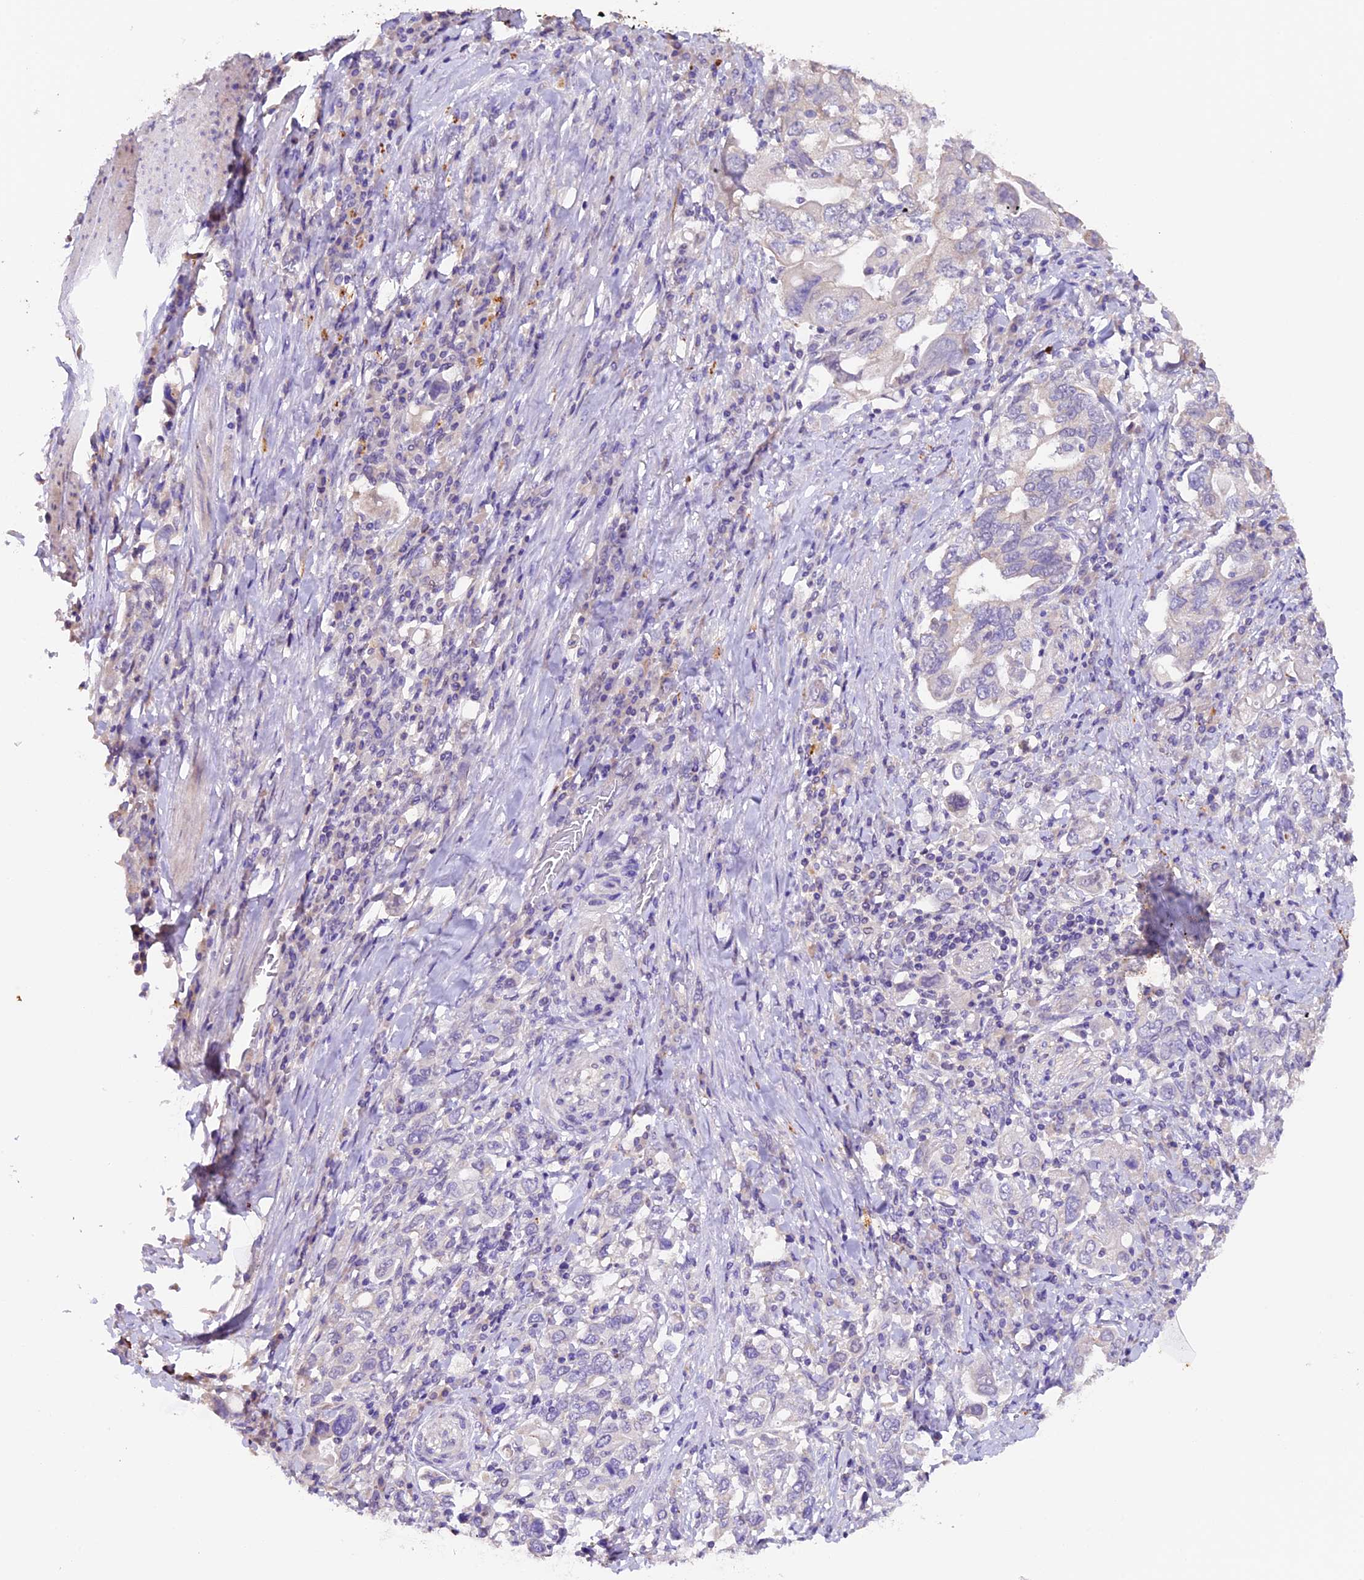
{"staining": {"intensity": "negative", "quantity": "none", "location": "none"}, "tissue": "stomach cancer", "cell_type": "Tumor cells", "image_type": "cancer", "snomed": [{"axis": "morphology", "description": "Adenocarcinoma, NOS"}, {"axis": "topography", "description": "Stomach, upper"}, {"axis": "topography", "description": "Stomach"}], "caption": "Adenocarcinoma (stomach) stained for a protein using immunohistochemistry exhibits no positivity tumor cells.", "gene": "NCK2", "patient": {"sex": "male", "age": 62}}